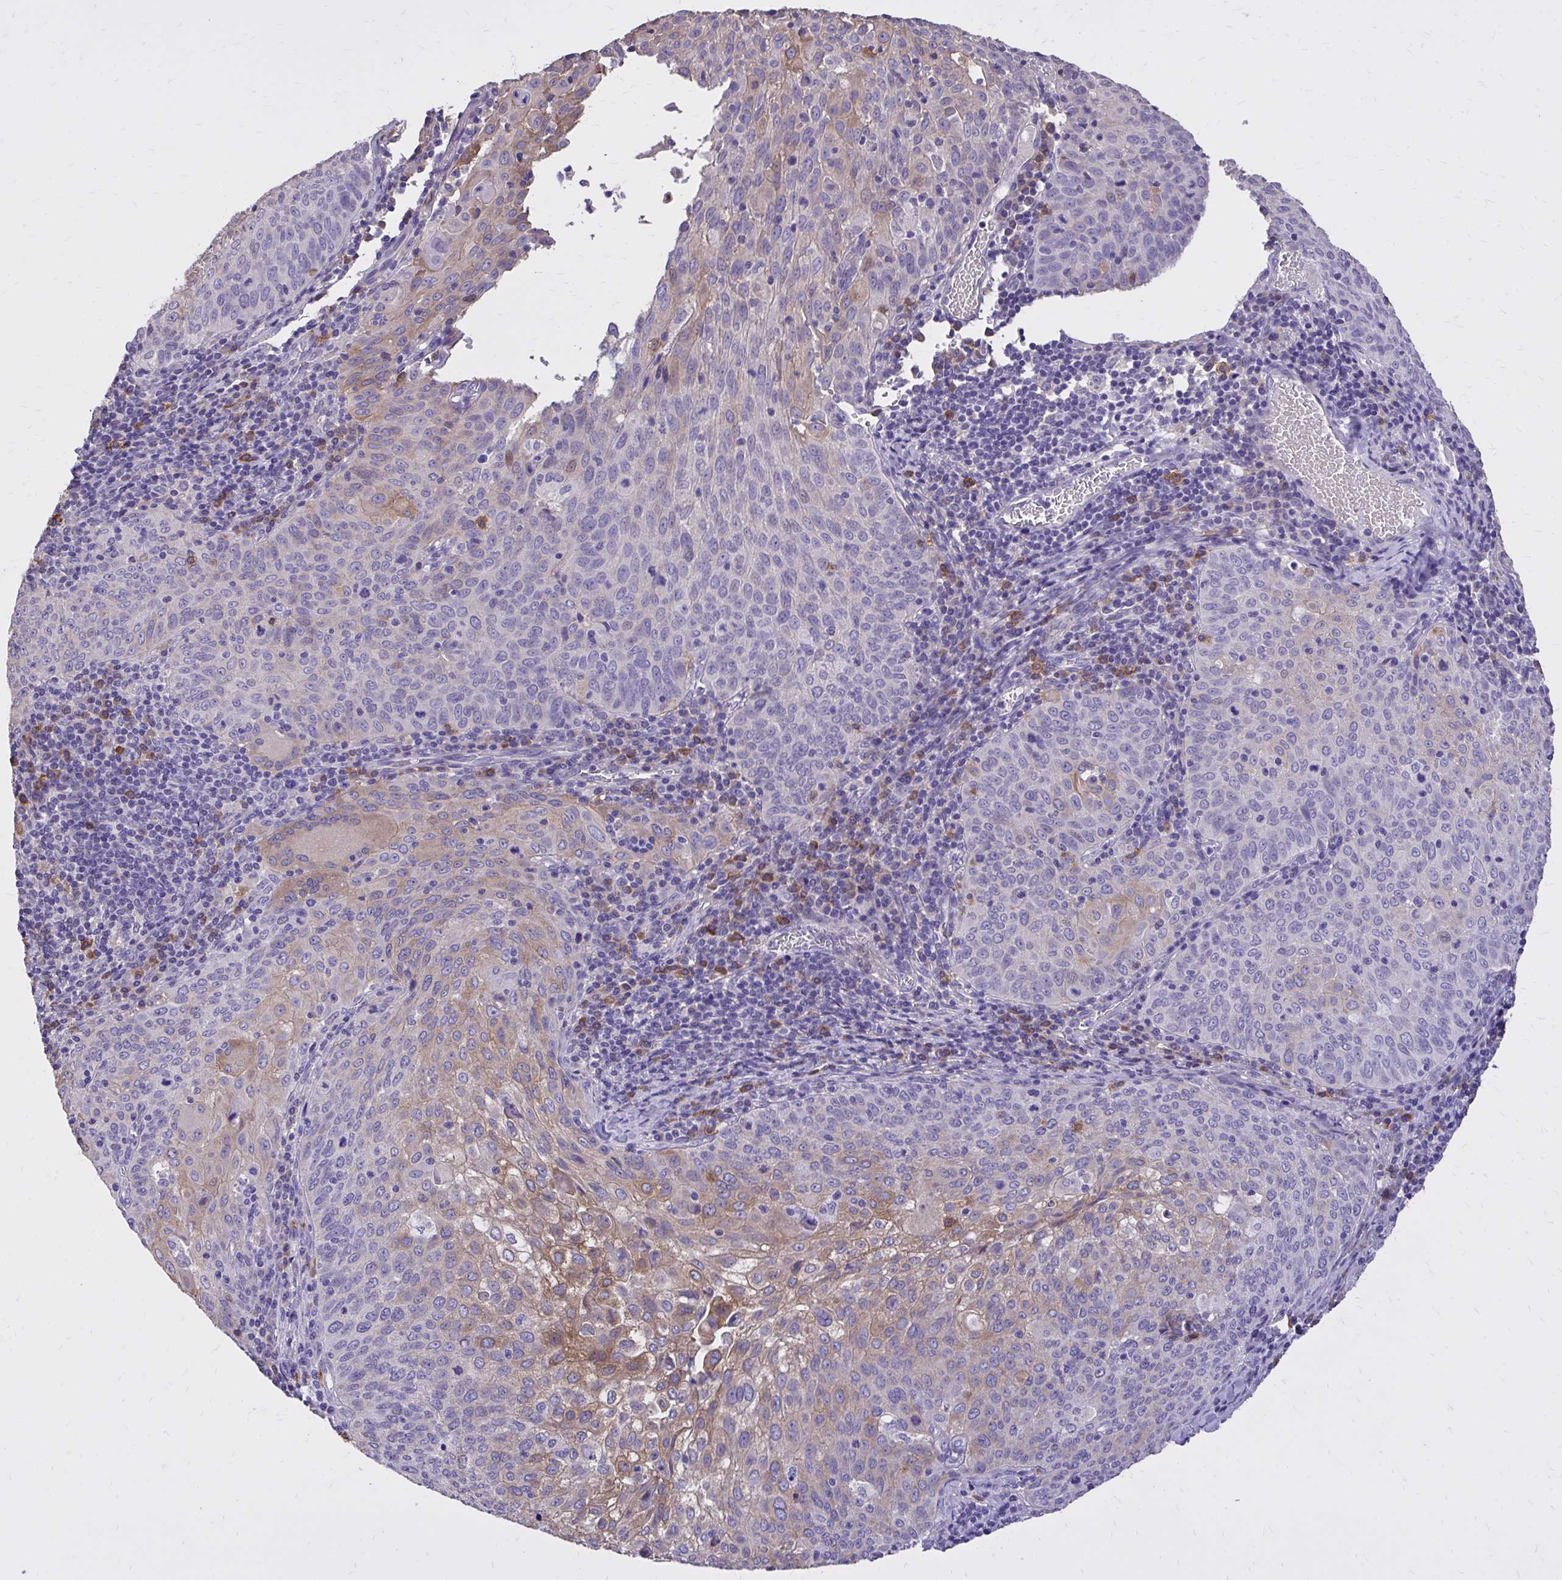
{"staining": {"intensity": "moderate", "quantity": "25%-75%", "location": "cytoplasmic/membranous"}, "tissue": "cervical cancer", "cell_type": "Tumor cells", "image_type": "cancer", "snomed": [{"axis": "morphology", "description": "Squamous cell carcinoma, NOS"}, {"axis": "topography", "description": "Cervix"}], "caption": "An immunohistochemistry histopathology image of neoplastic tissue is shown. Protein staining in brown highlights moderate cytoplasmic/membranous positivity in cervical cancer (squamous cell carcinoma) within tumor cells.", "gene": "EPB41L1", "patient": {"sex": "female", "age": 65}}